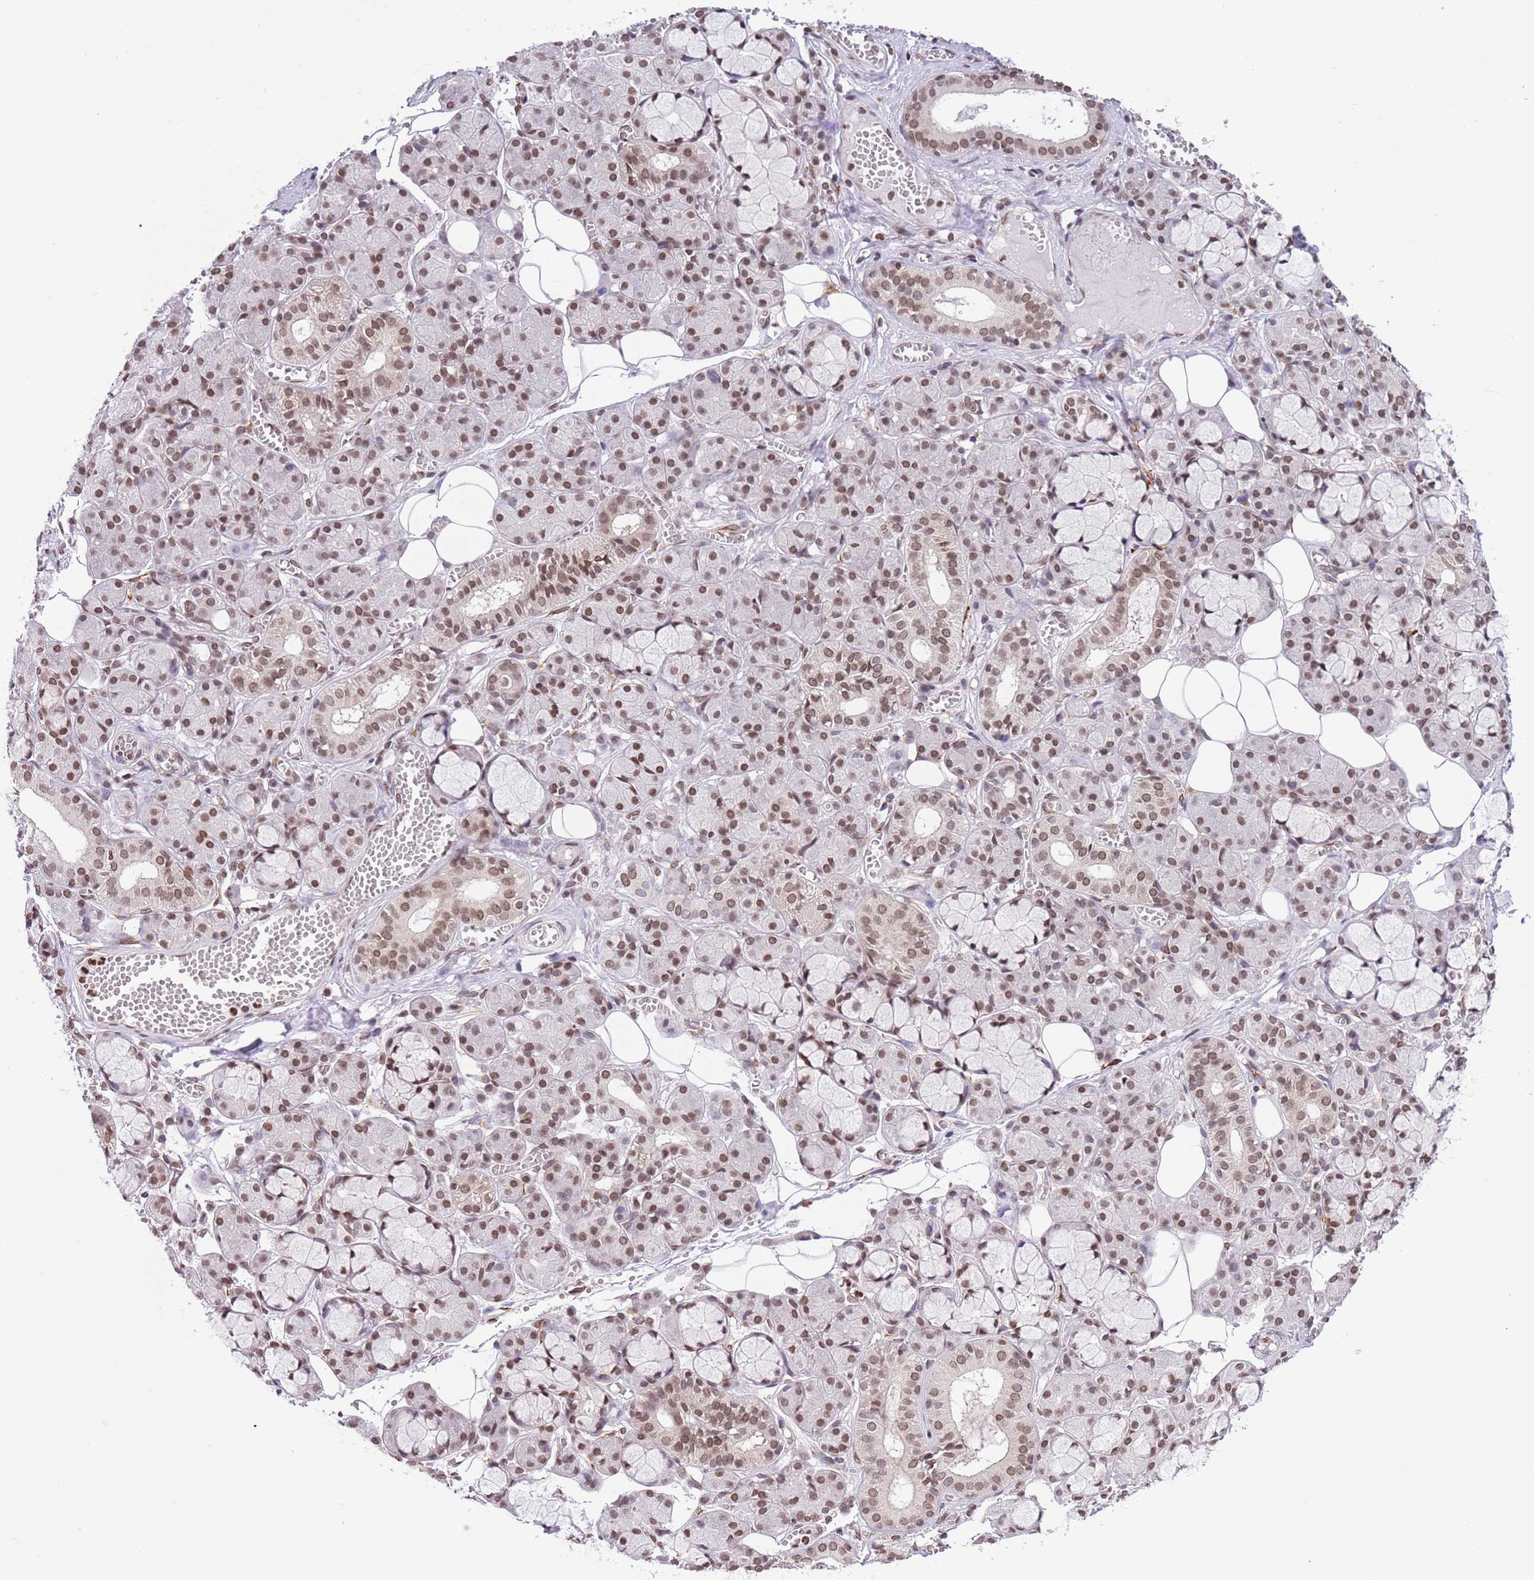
{"staining": {"intensity": "moderate", "quantity": "25%-75%", "location": "nuclear"}, "tissue": "salivary gland", "cell_type": "Glandular cells", "image_type": "normal", "snomed": [{"axis": "morphology", "description": "Normal tissue, NOS"}, {"axis": "topography", "description": "Salivary gland"}], "caption": "A brown stain labels moderate nuclear positivity of a protein in glandular cells of benign salivary gland.", "gene": "NRIP1", "patient": {"sex": "male", "age": 63}}